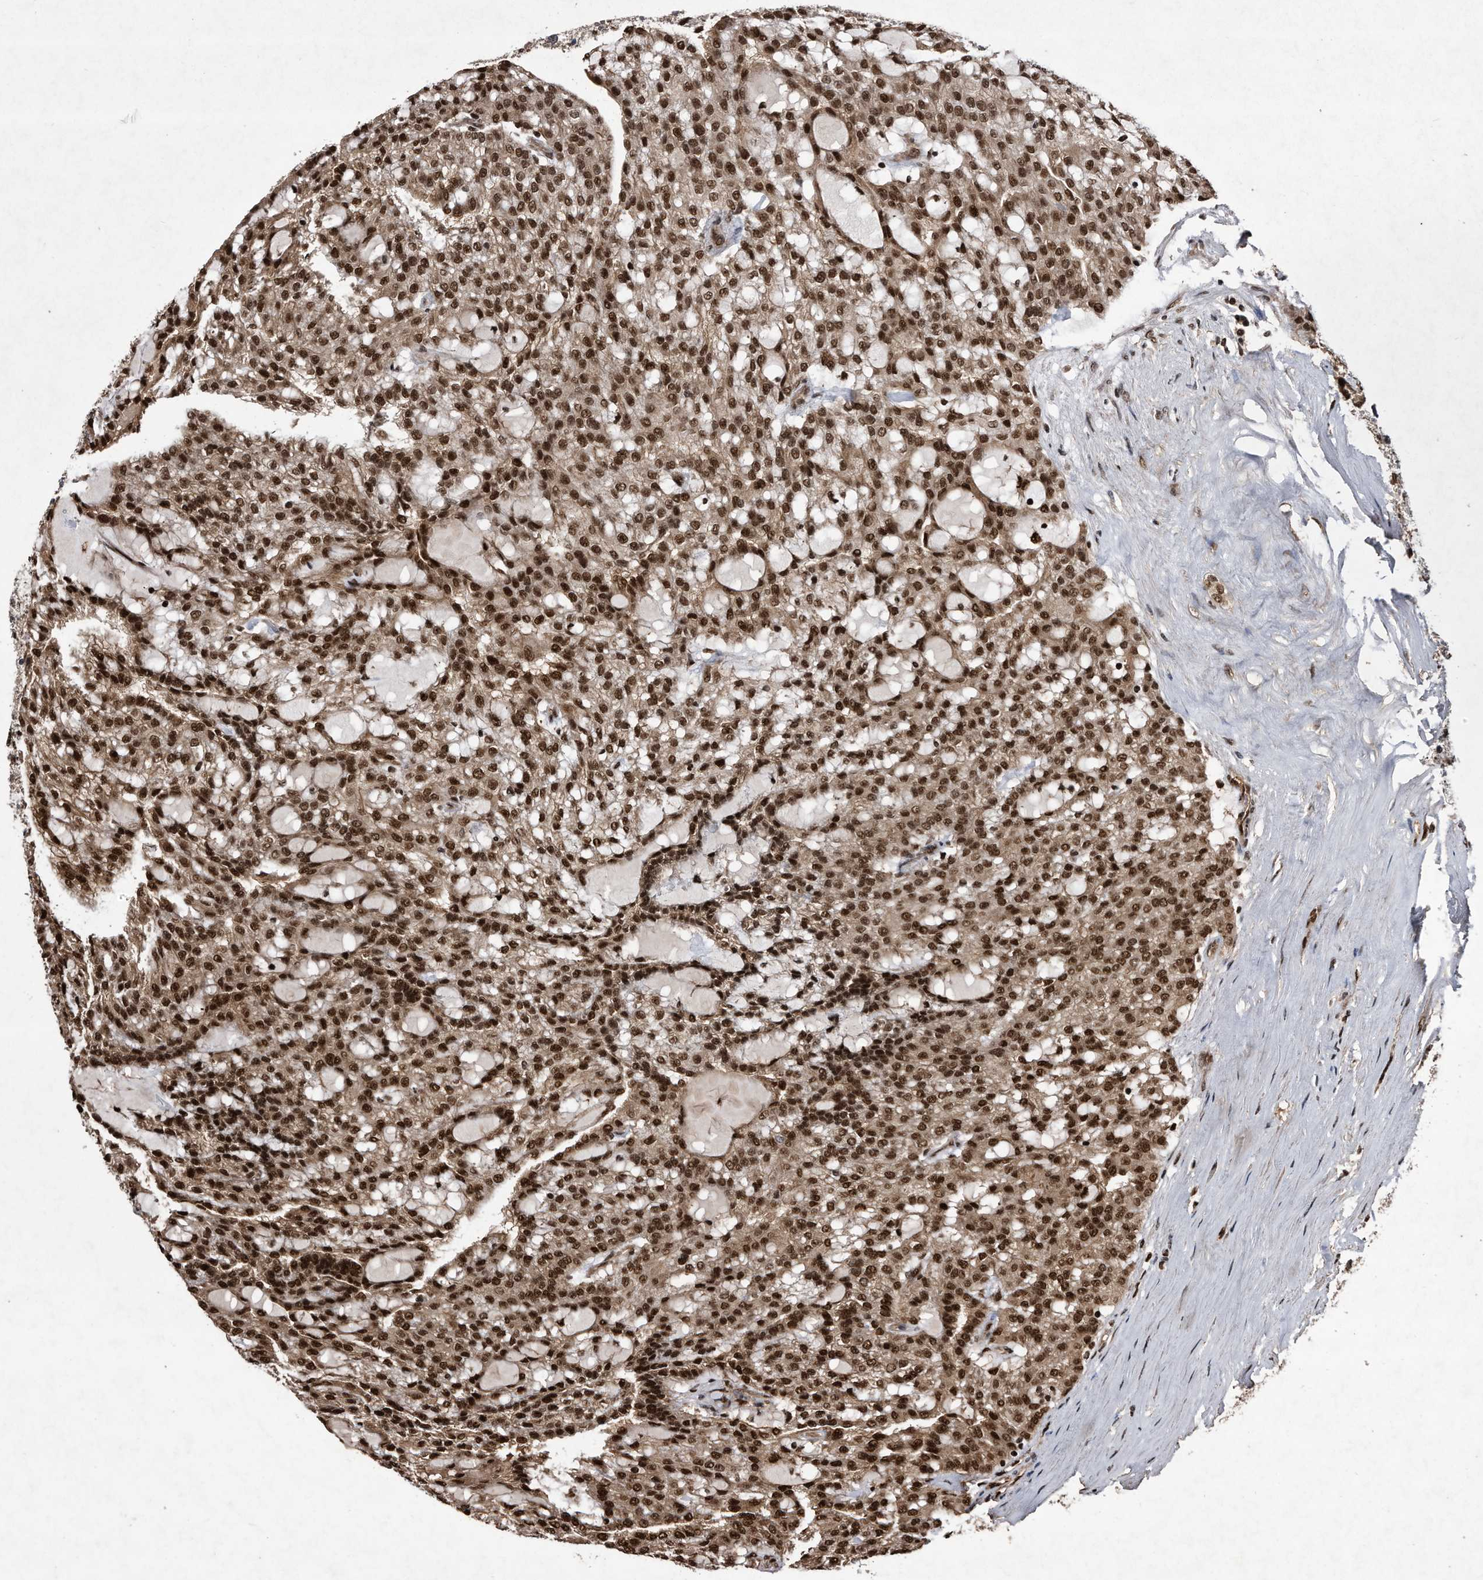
{"staining": {"intensity": "strong", "quantity": ">75%", "location": "cytoplasmic/membranous,nuclear"}, "tissue": "renal cancer", "cell_type": "Tumor cells", "image_type": "cancer", "snomed": [{"axis": "morphology", "description": "Adenocarcinoma, NOS"}, {"axis": "topography", "description": "Kidney"}], "caption": "This histopathology image reveals immunohistochemistry (IHC) staining of human renal cancer, with high strong cytoplasmic/membranous and nuclear positivity in approximately >75% of tumor cells.", "gene": "RAD23B", "patient": {"sex": "male", "age": 63}}